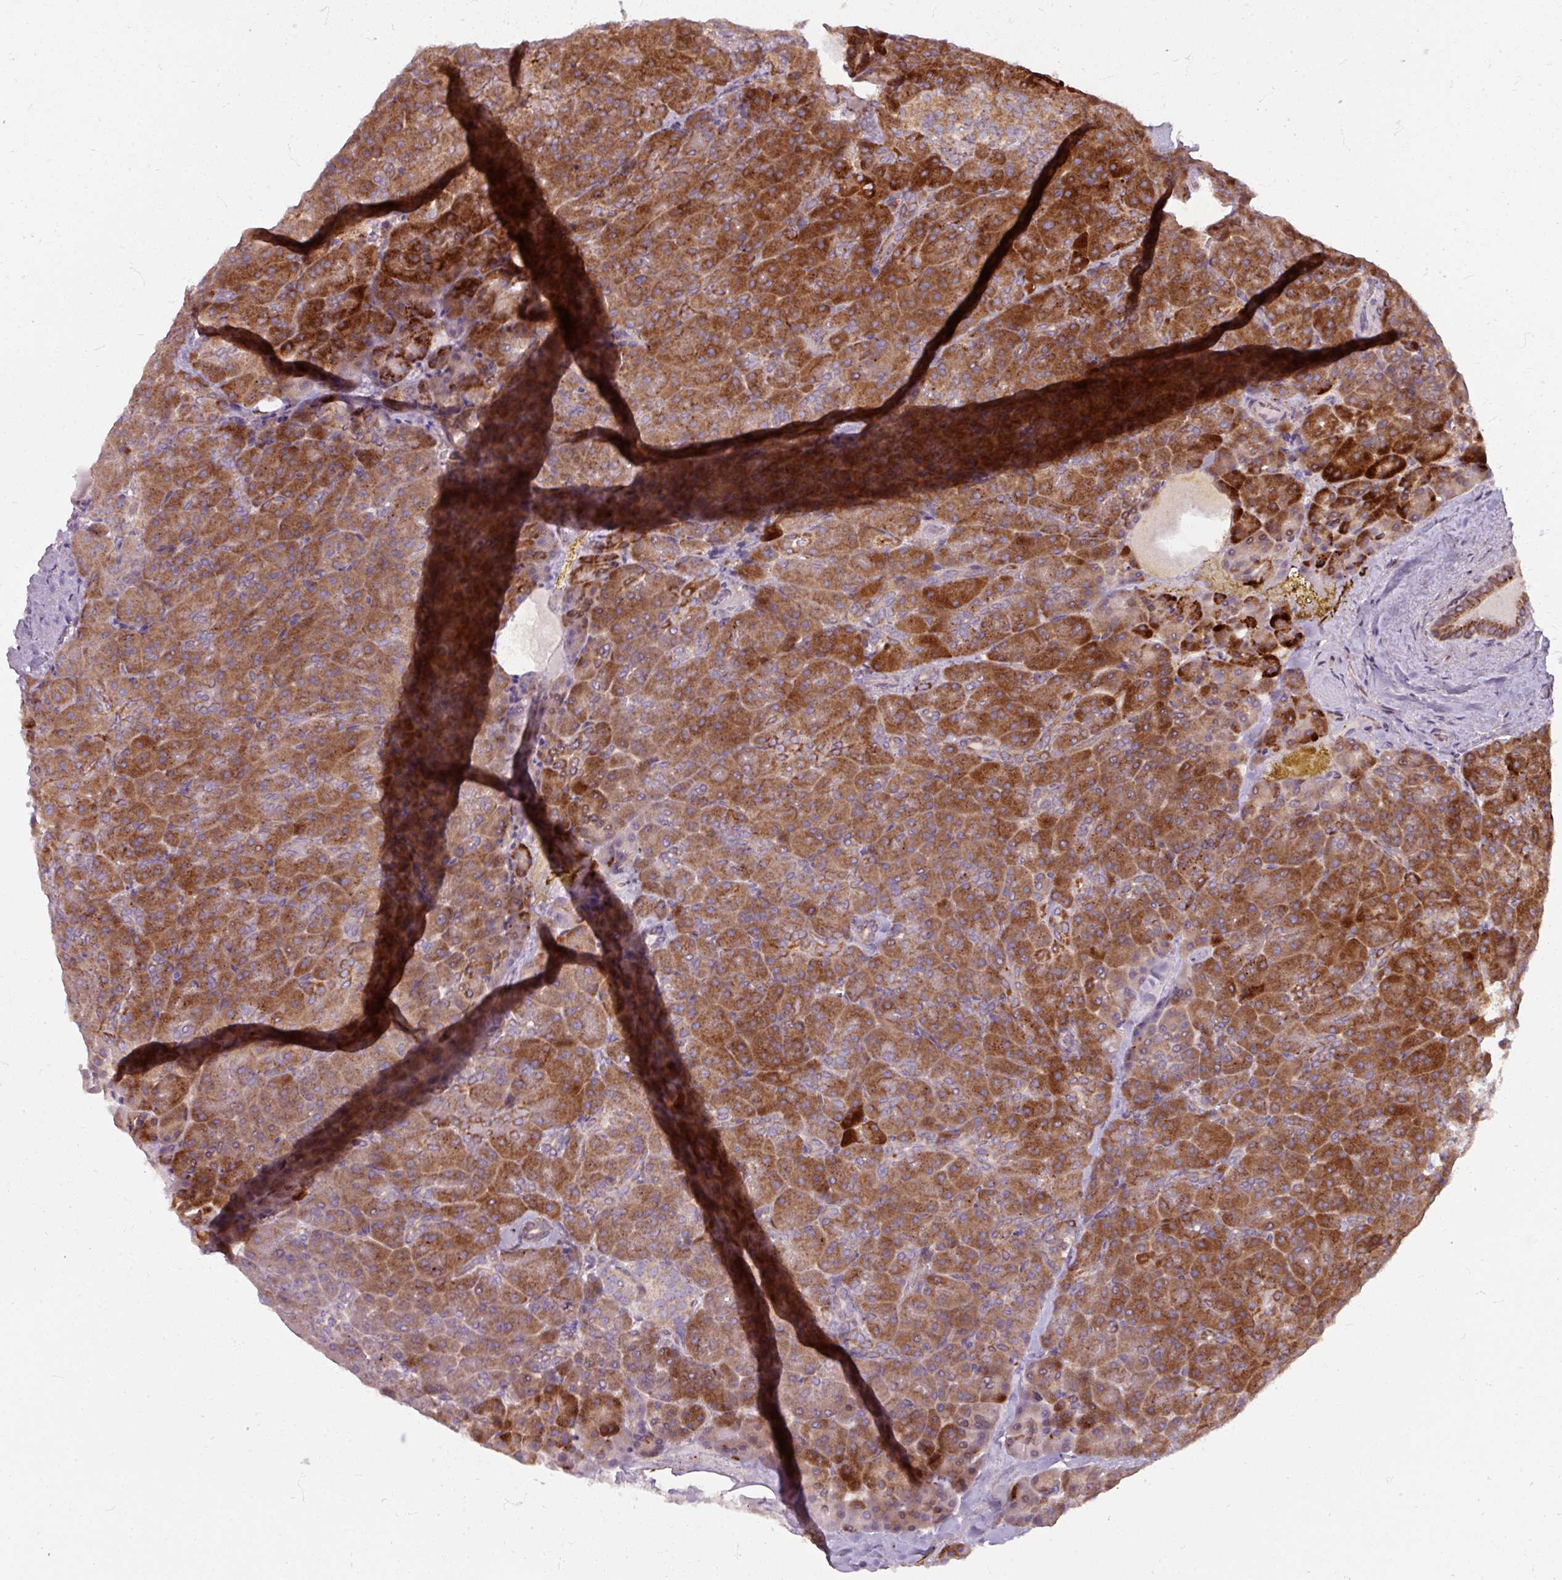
{"staining": {"intensity": "strong", "quantity": ">75%", "location": "cytoplasmic/membranous"}, "tissue": "pancreas", "cell_type": "Exocrine glandular cells", "image_type": "normal", "snomed": [{"axis": "morphology", "description": "Normal tissue, NOS"}, {"axis": "topography", "description": "Pancreas"}], "caption": "Strong cytoplasmic/membranous protein positivity is seen in approximately >75% of exocrine glandular cells in pancreas.", "gene": "MAGT1", "patient": {"sex": "female", "age": 74}}